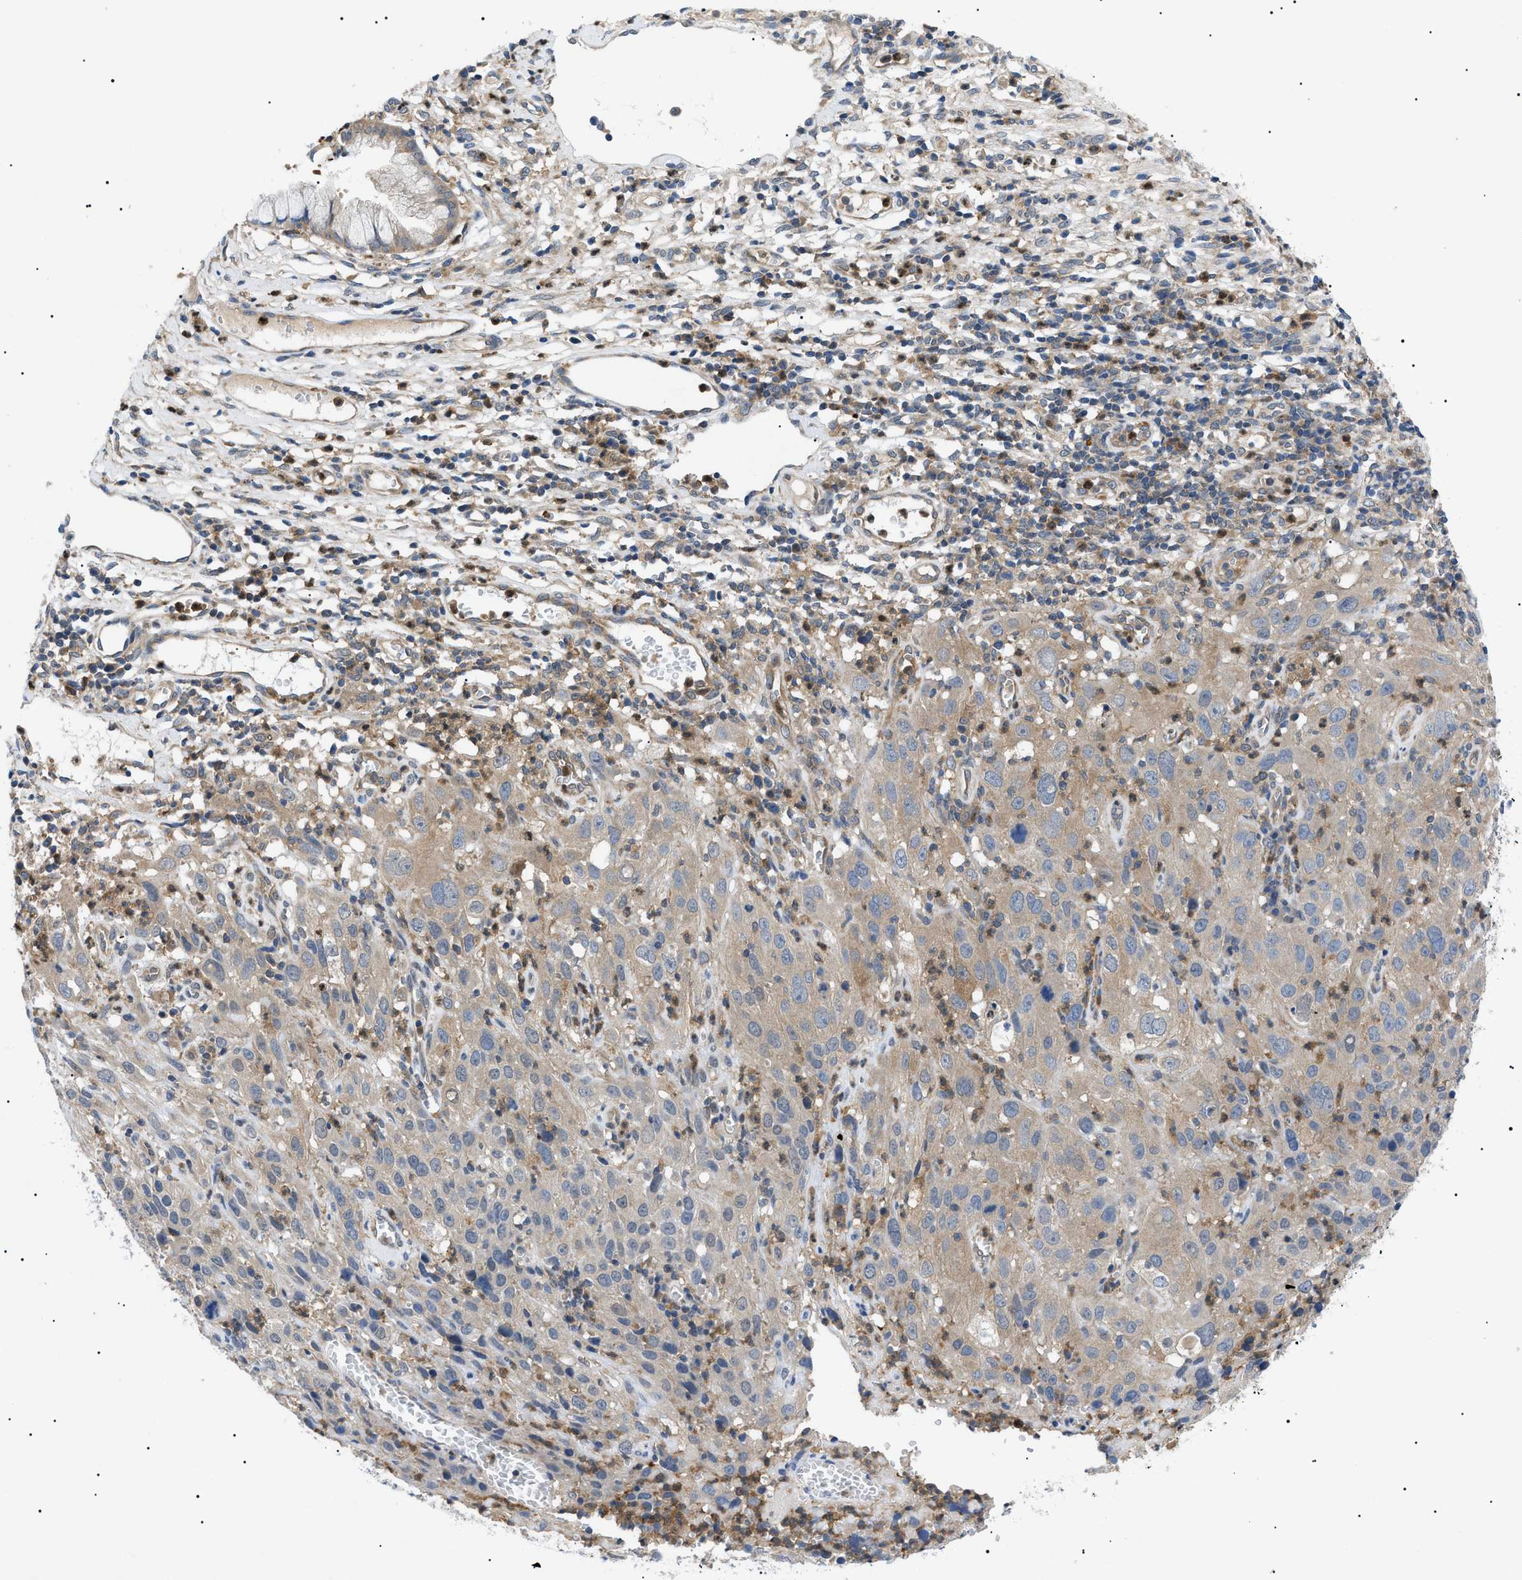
{"staining": {"intensity": "moderate", "quantity": ">75%", "location": "cytoplasmic/membranous"}, "tissue": "cervical cancer", "cell_type": "Tumor cells", "image_type": "cancer", "snomed": [{"axis": "morphology", "description": "Squamous cell carcinoma, NOS"}, {"axis": "topography", "description": "Cervix"}], "caption": "Approximately >75% of tumor cells in human cervical squamous cell carcinoma exhibit moderate cytoplasmic/membranous protein expression as visualized by brown immunohistochemical staining.", "gene": "RIPK1", "patient": {"sex": "female", "age": 32}}